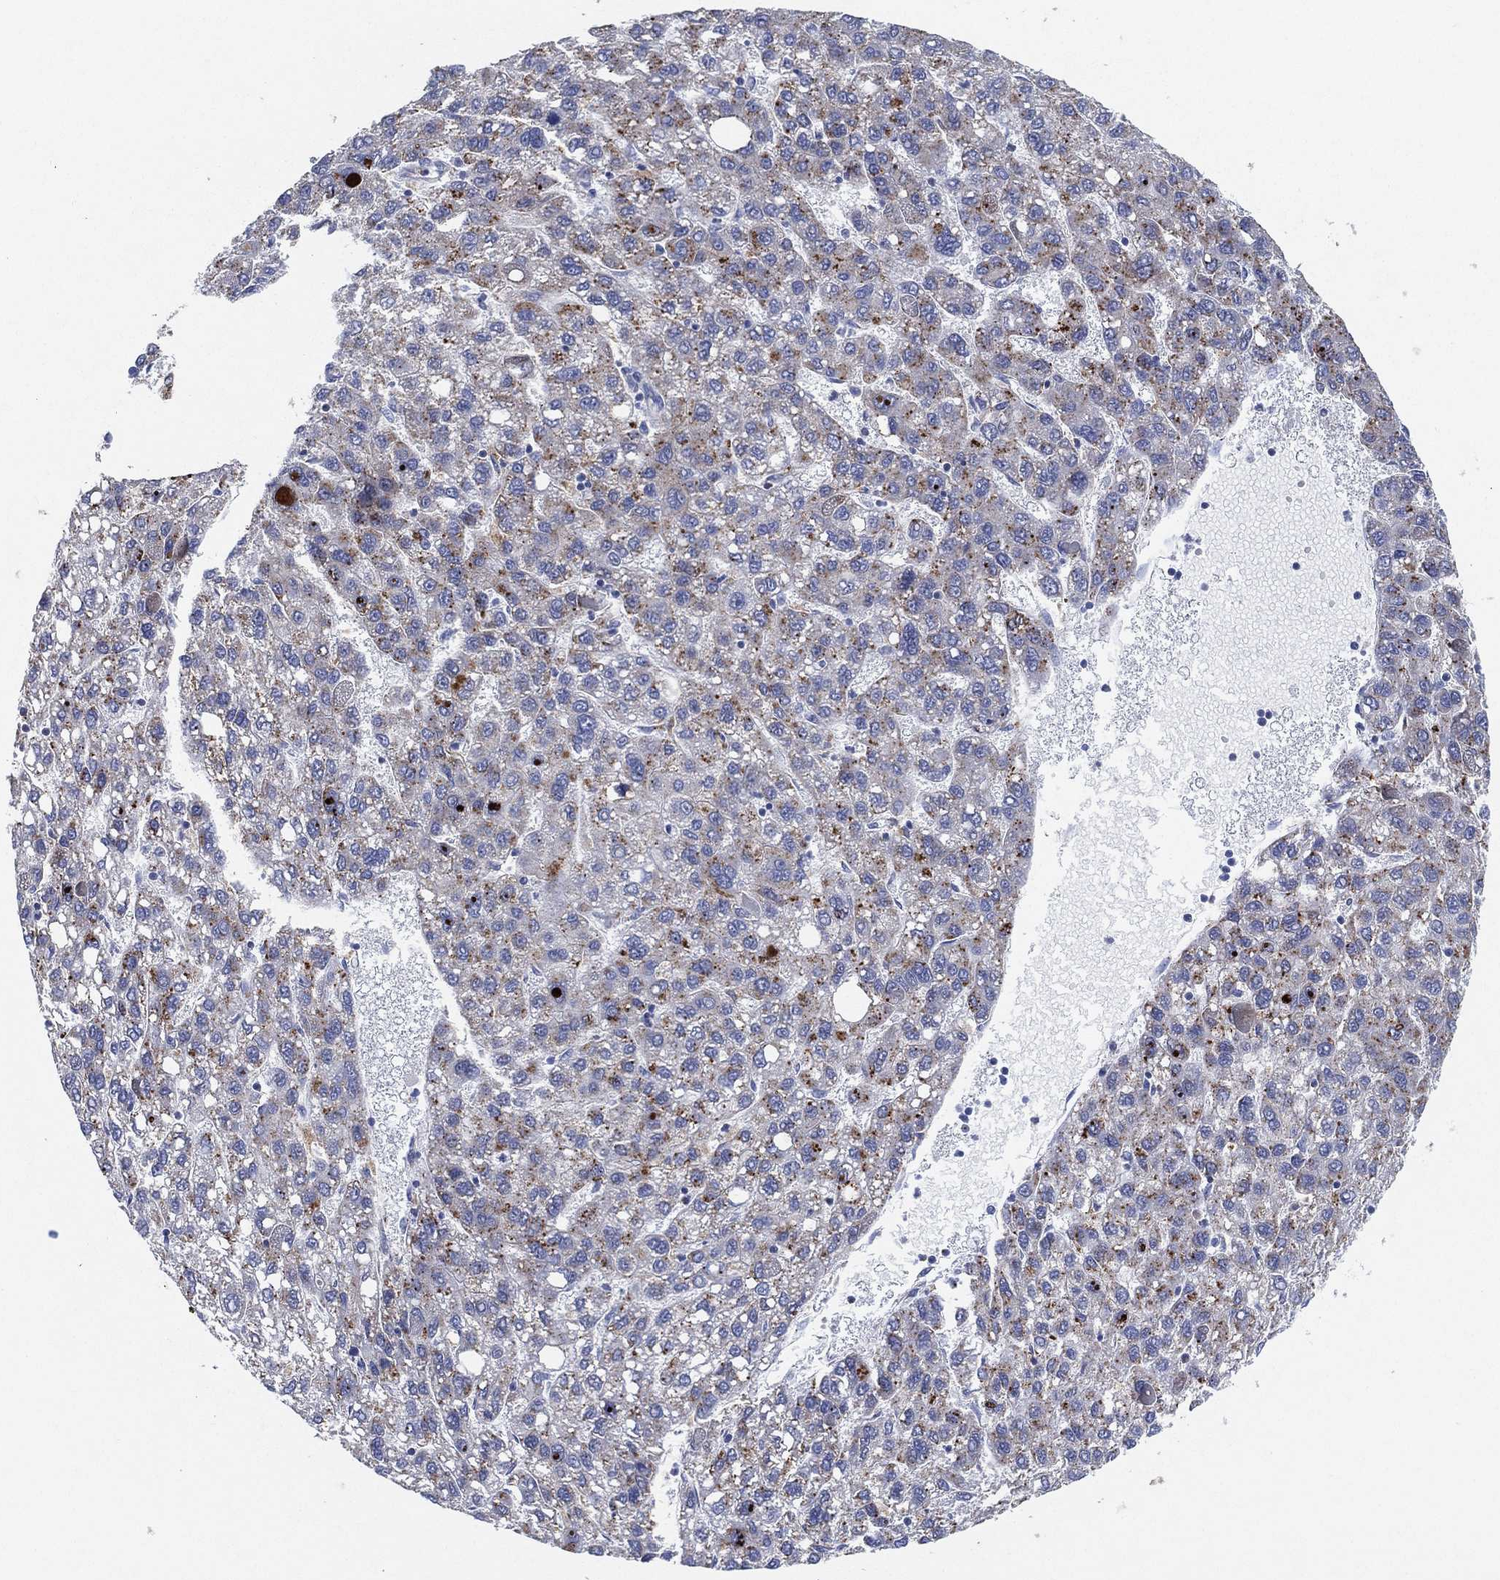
{"staining": {"intensity": "moderate", "quantity": "<25%", "location": "cytoplasmic/membranous"}, "tissue": "liver cancer", "cell_type": "Tumor cells", "image_type": "cancer", "snomed": [{"axis": "morphology", "description": "Carcinoma, Hepatocellular, NOS"}, {"axis": "topography", "description": "Liver"}], "caption": "Brown immunohistochemical staining in human liver cancer (hepatocellular carcinoma) exhibits moderate cytoplasmic/membranous staining in approximately <25% of tumor cells. (DAB (3,3'-diaminobenzidine) = brown stain, brightfield microscopy at high magnification).", "gene": "GALNS", "patient": {"sex": "female", "age": 82}}